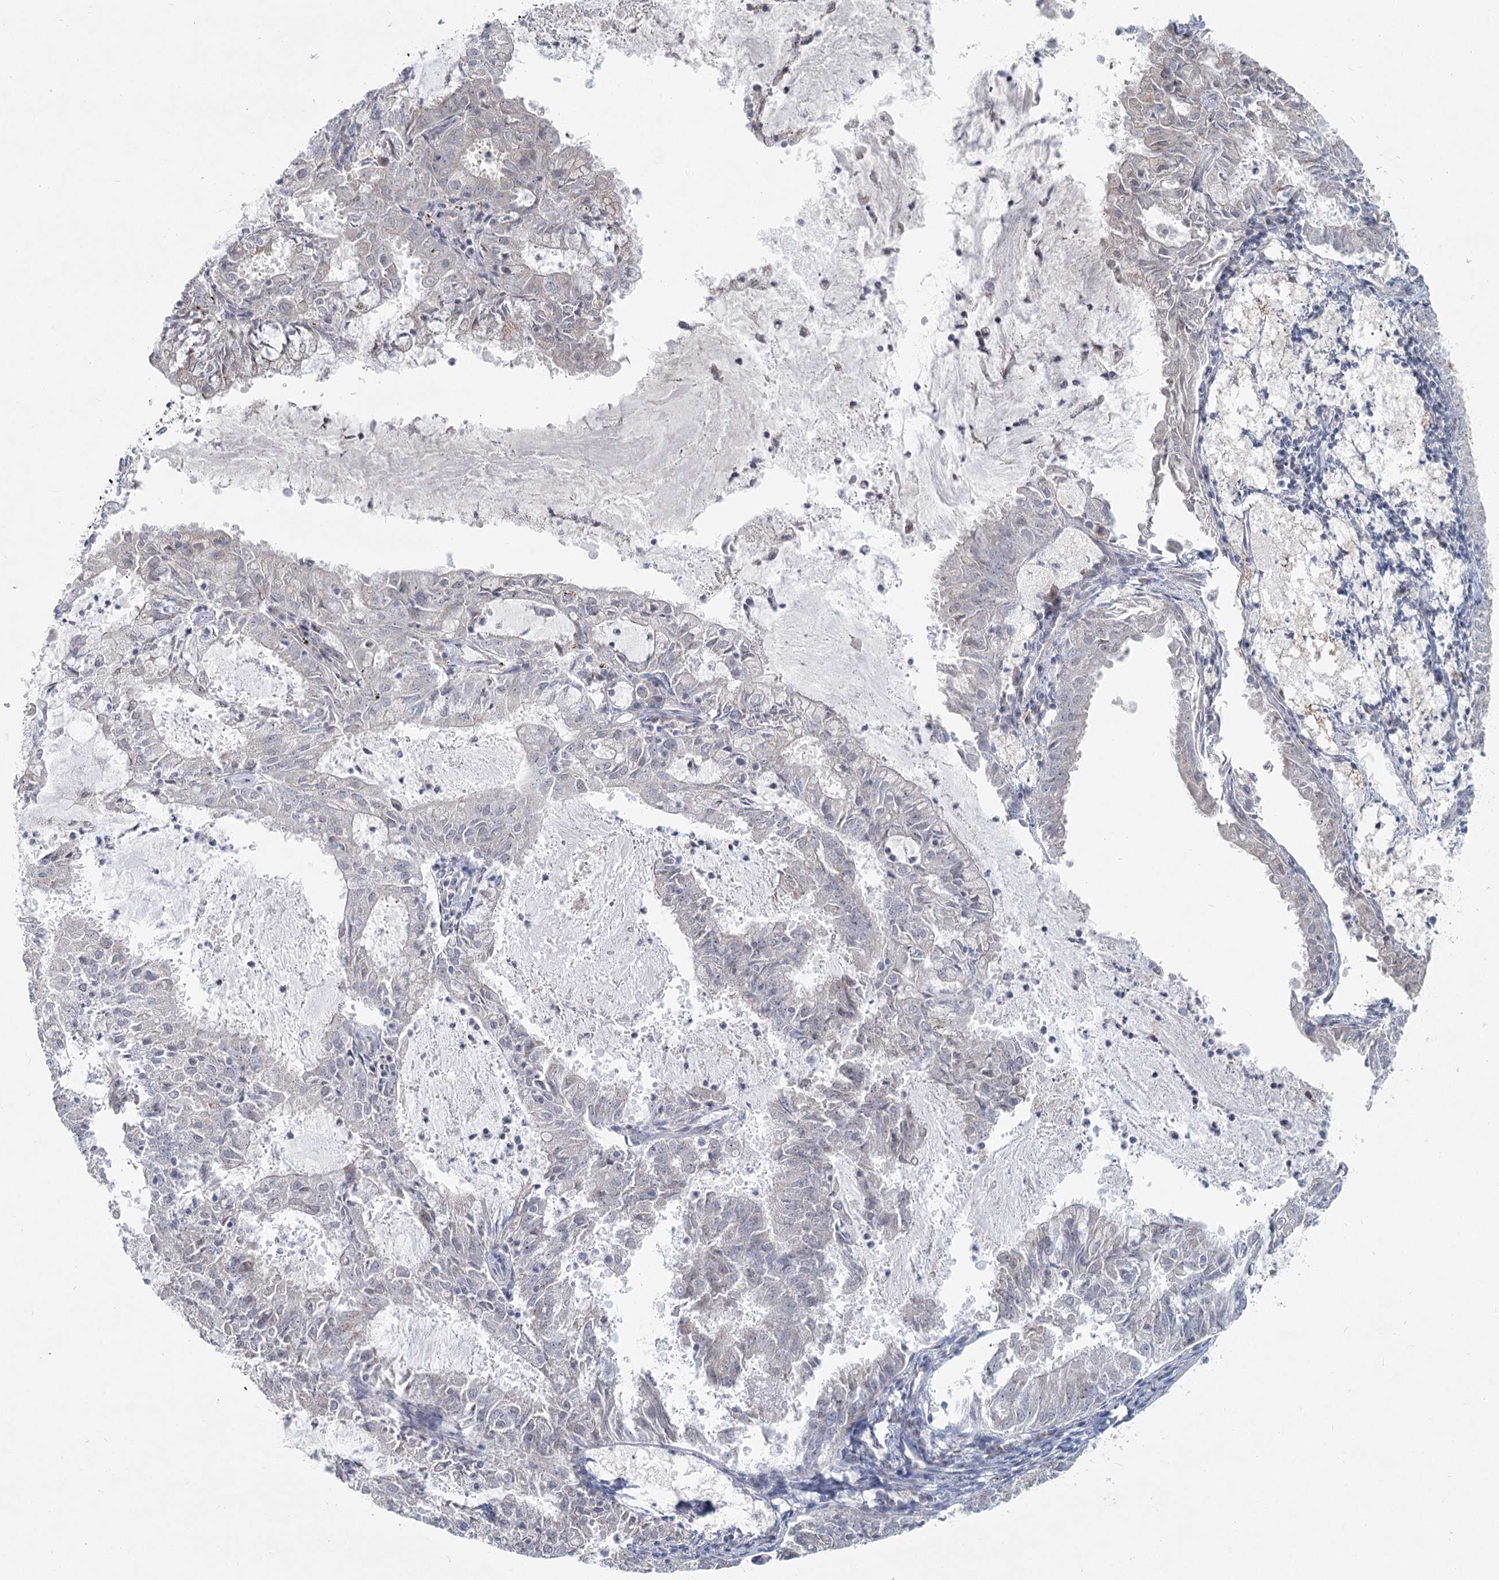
{"staining": {"intensity": "negative", "quantity": "none", "location": "none"}, "tissue": "endometrial cancer", "cell_type": "Tumor cells", "image_type": "cancer", "snomed": [{"axis": "morphology", "description": "Adenocarcinoma, NOS"}, {"axis": "topography", "description": "Endometrium"}], "caption": "DAB immunohistochemical staining of human endometrial cancer (adenocarcinoma) reveals no significant staining in tumor cells.", "gene": "SPINK13", "patient": {"sex": "female", "age": 57}}